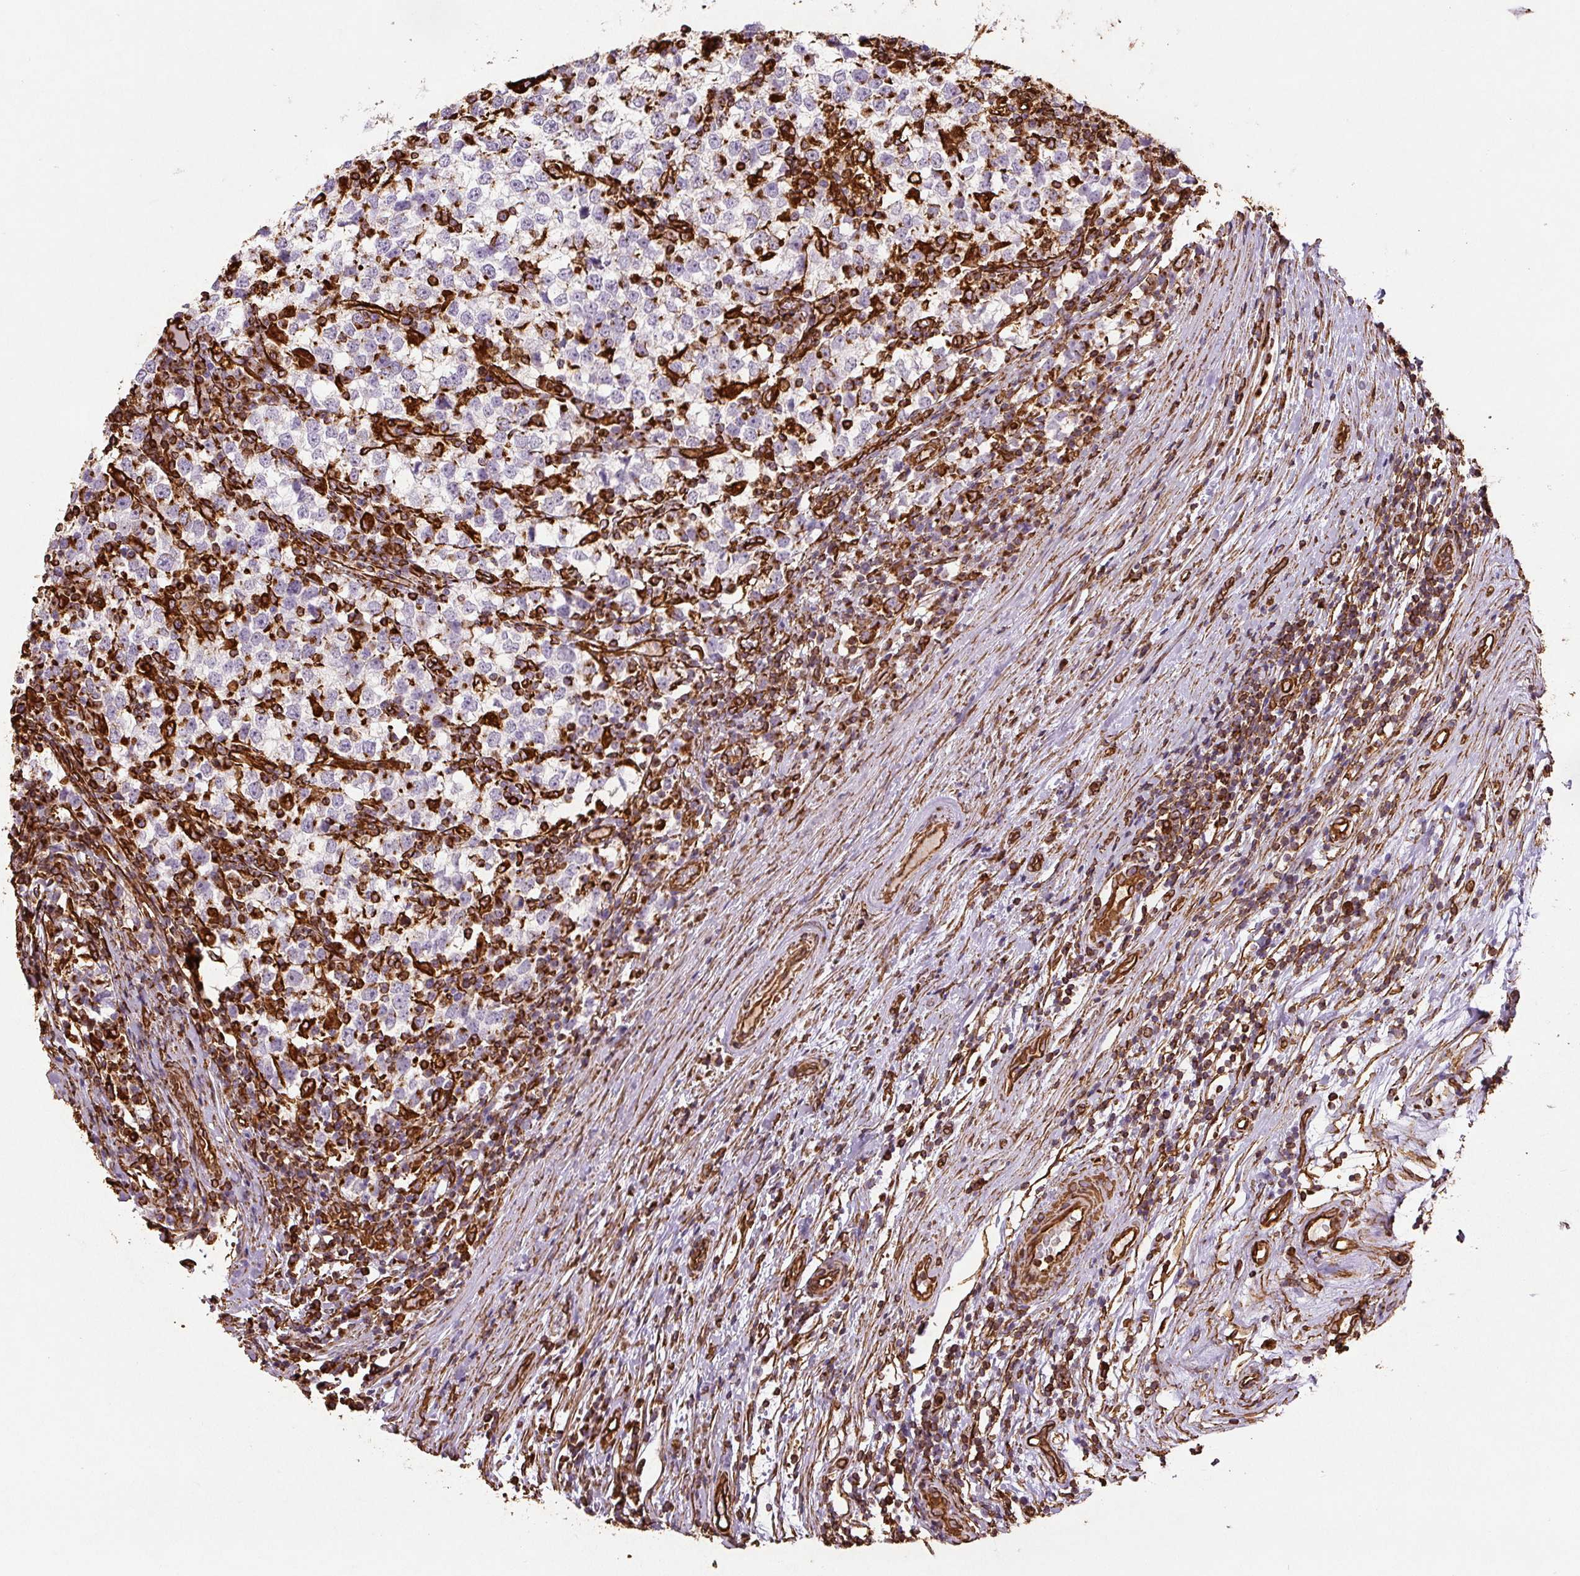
{"staining": {"intensity": "negative", "quantity": "none", "location": "none"}, "tissue": "testis cancer", "cell_type": "Tumor cells", "image_type": "cancer", "snomed": [{"axis": "morphology", "description": "Seminoma, NOS"}, {"axis": "topography", "description": "Testis"}], "caption": "Immunohistochemistry (IHC) micrograph of neoplastic tissue: testis seminoma stained with DAB (3,3'-diaminobenzidine) displays no significant protein expression in tumor cells.", "gene": "VIM", "patient": {"sex": "male", "age": 65}}